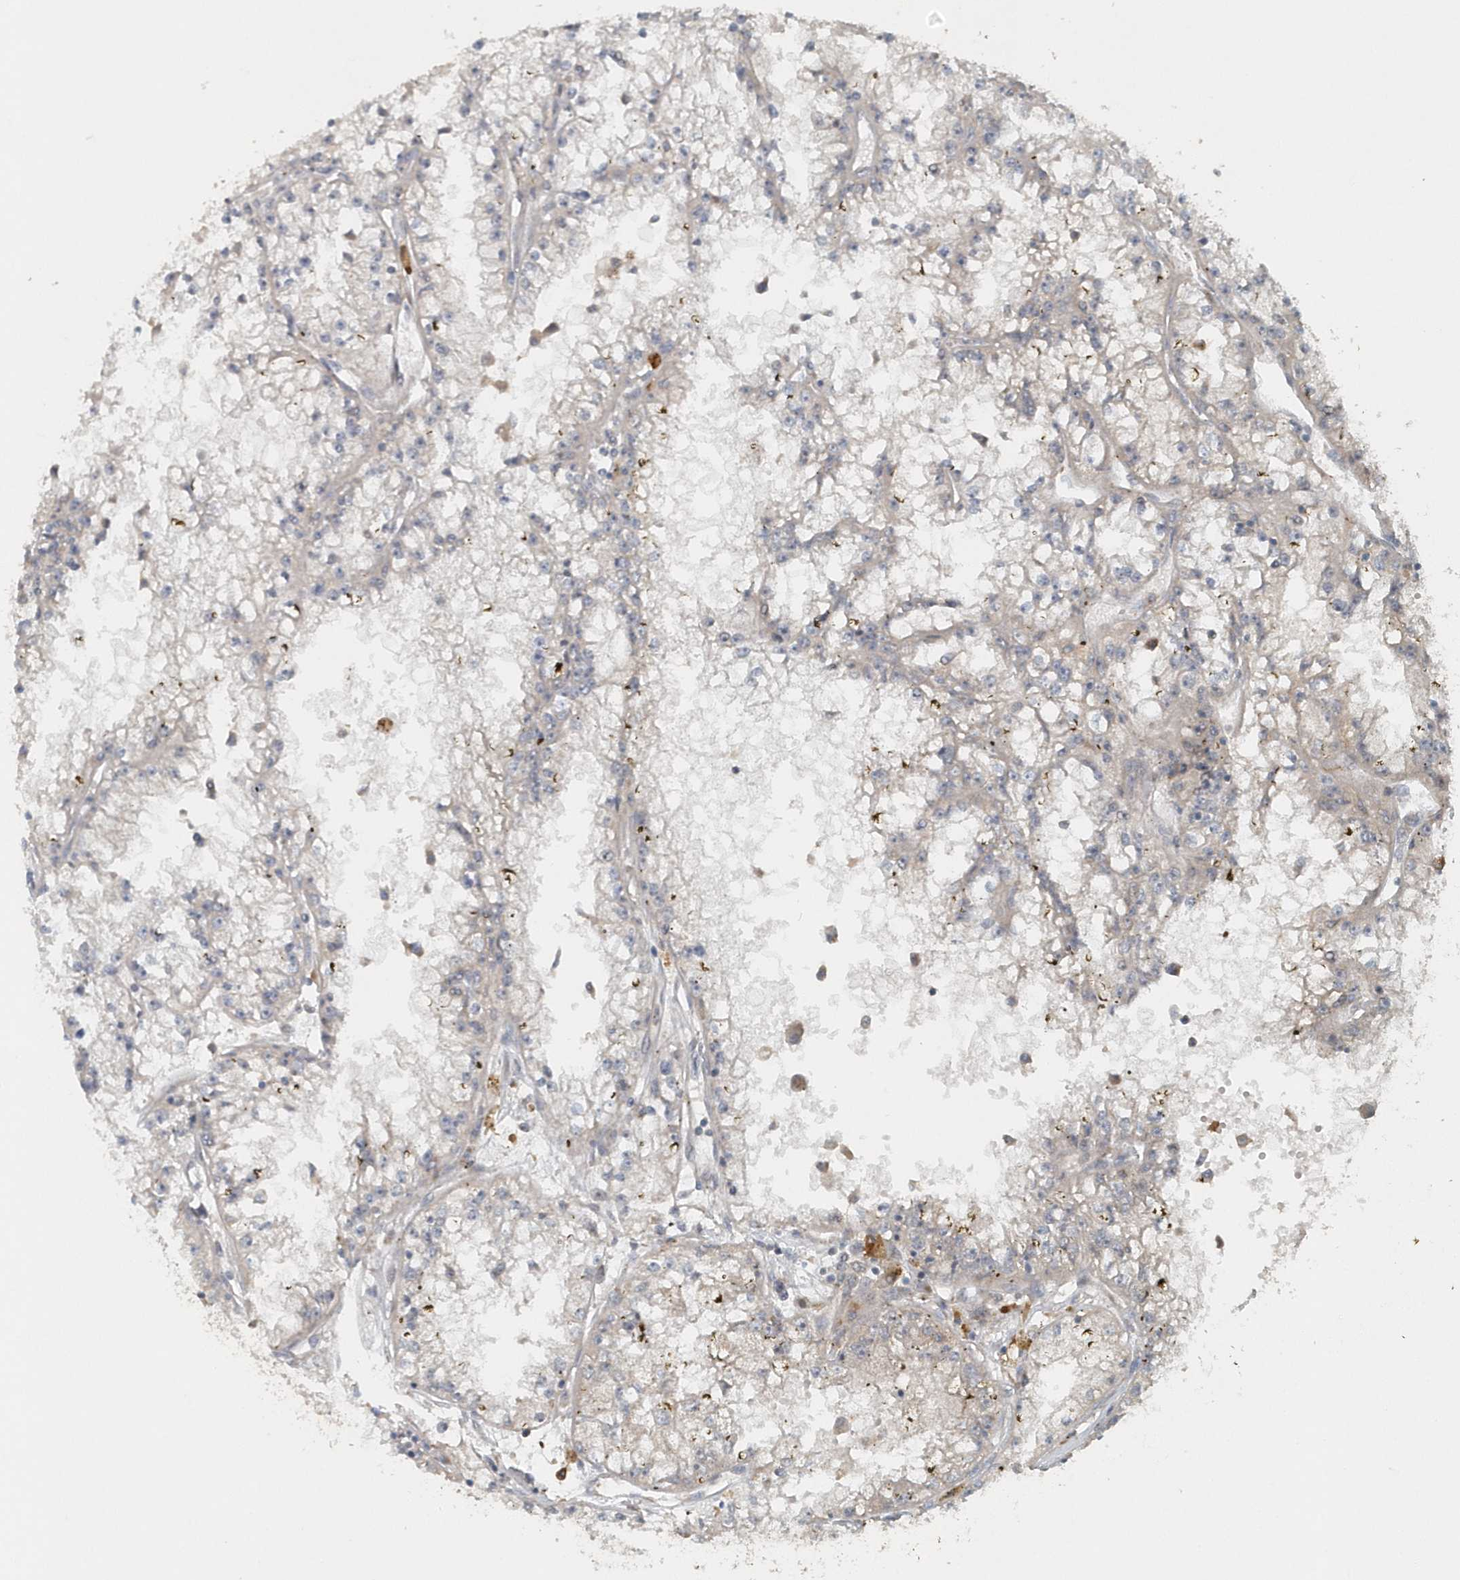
{"staining": {"intensity": "negative", "quantity": "none", "location": "none"}, "tissue": "renal cancer", "cell_type": "Tumor cells", "image_type": "cancer", "snomed": [{"axis": "morphology", "description": "Adenocarcinoma, NOS"}, {"axis": "topography", "description": "Kidney"}], "caption": "Immunohistochemistry (IHC) histopathology image of human renal cancer (adenocarcinoma) stained for a protein (brown), which shows no expression in tumor cells.", "gene": "MMUT", "patient": {"sex": "male", "age": 56}}